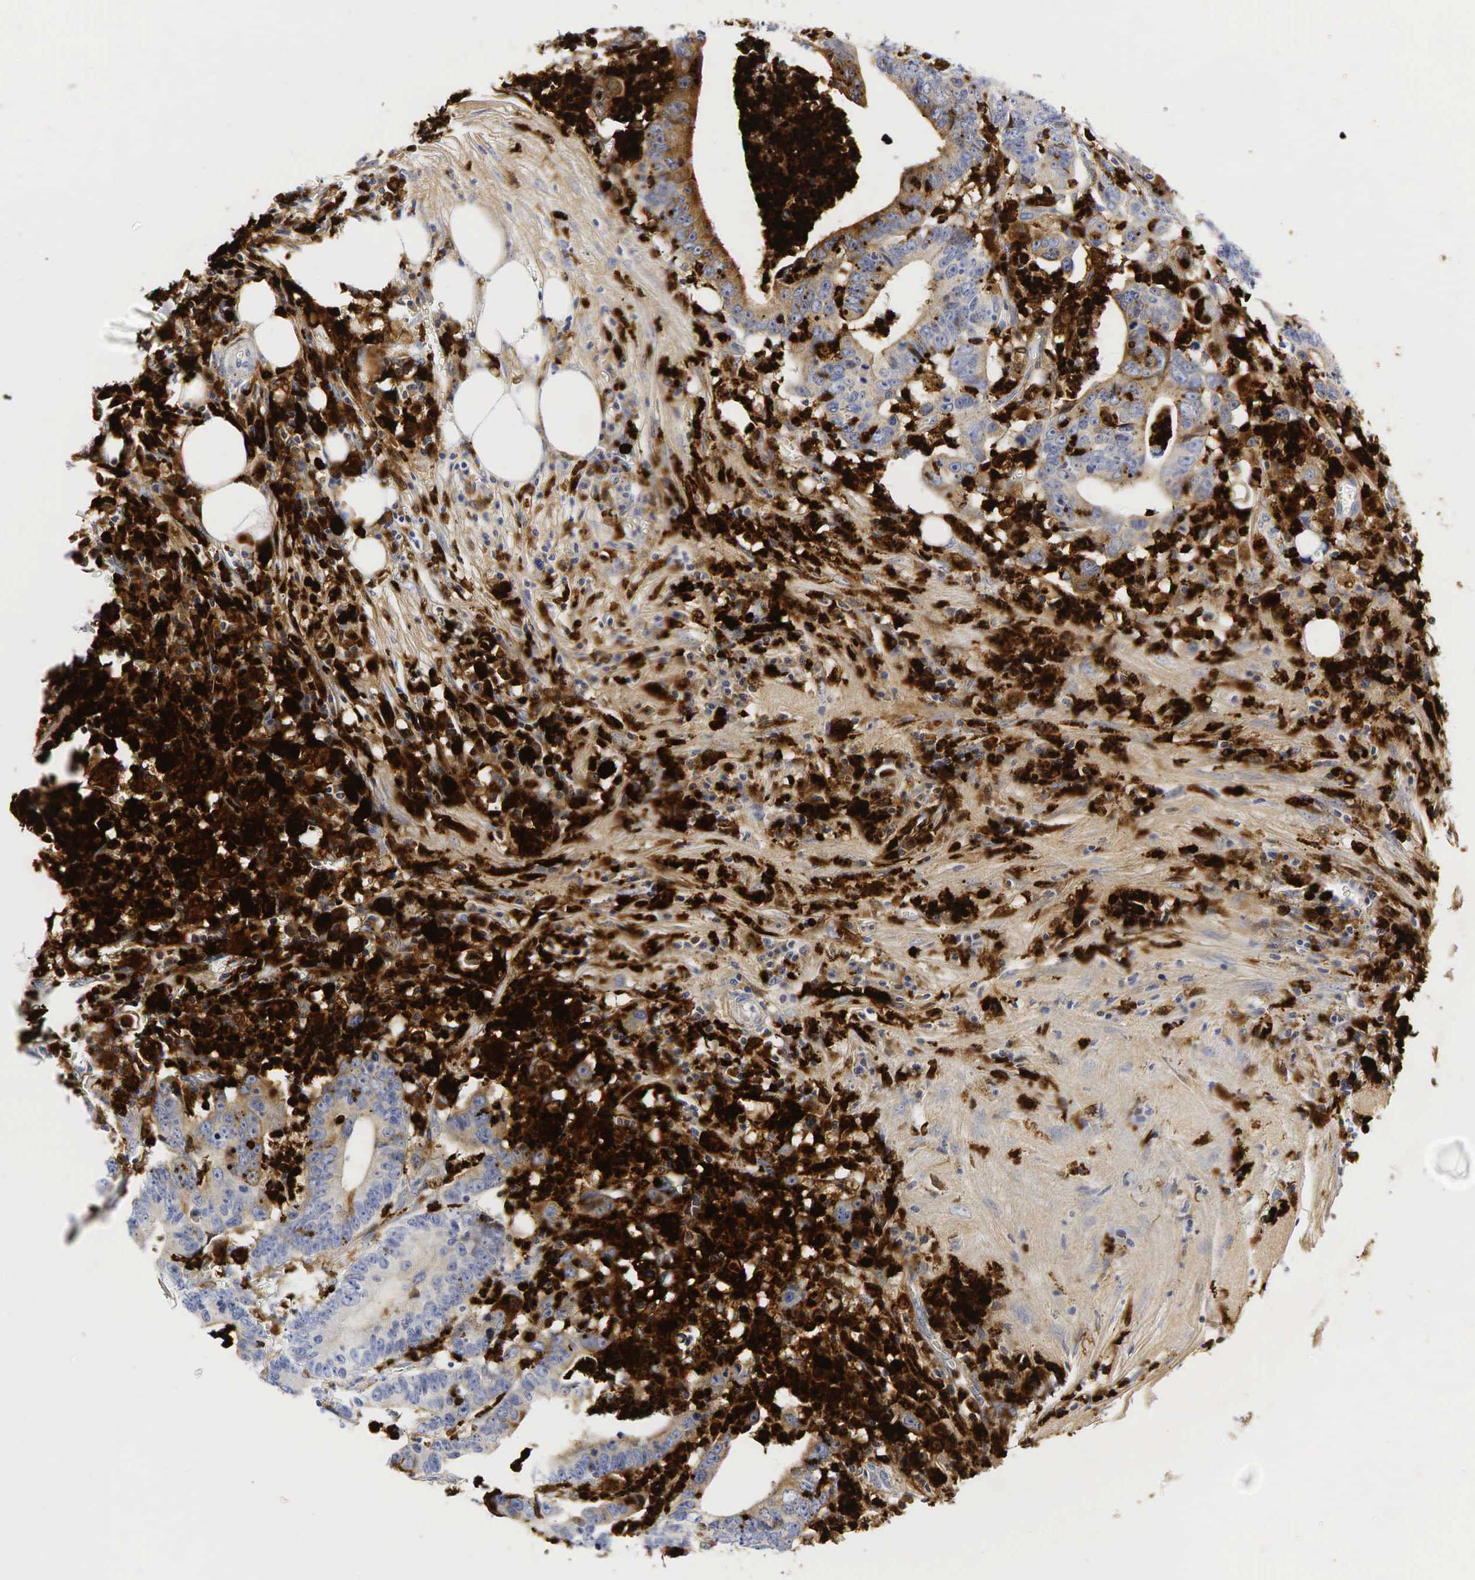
{"staining": {"intensity": "negative", "quantity": "none", "location": "none"}, "tissue": "colorectal cancer", "cell_type": "Tumor cells", "image_type": "cancer", "snomed": [{"axis": "morphology", "description": "Adenocarcinoma, NOS"}, {"axis": "topography", "description": "Colon"}], "caption": "Tumor cells are negative for brown protein staining in adenocarcinoma (colorectal).", "gene": "LYZ", "patient": {"sex": "female", "age": 76}}